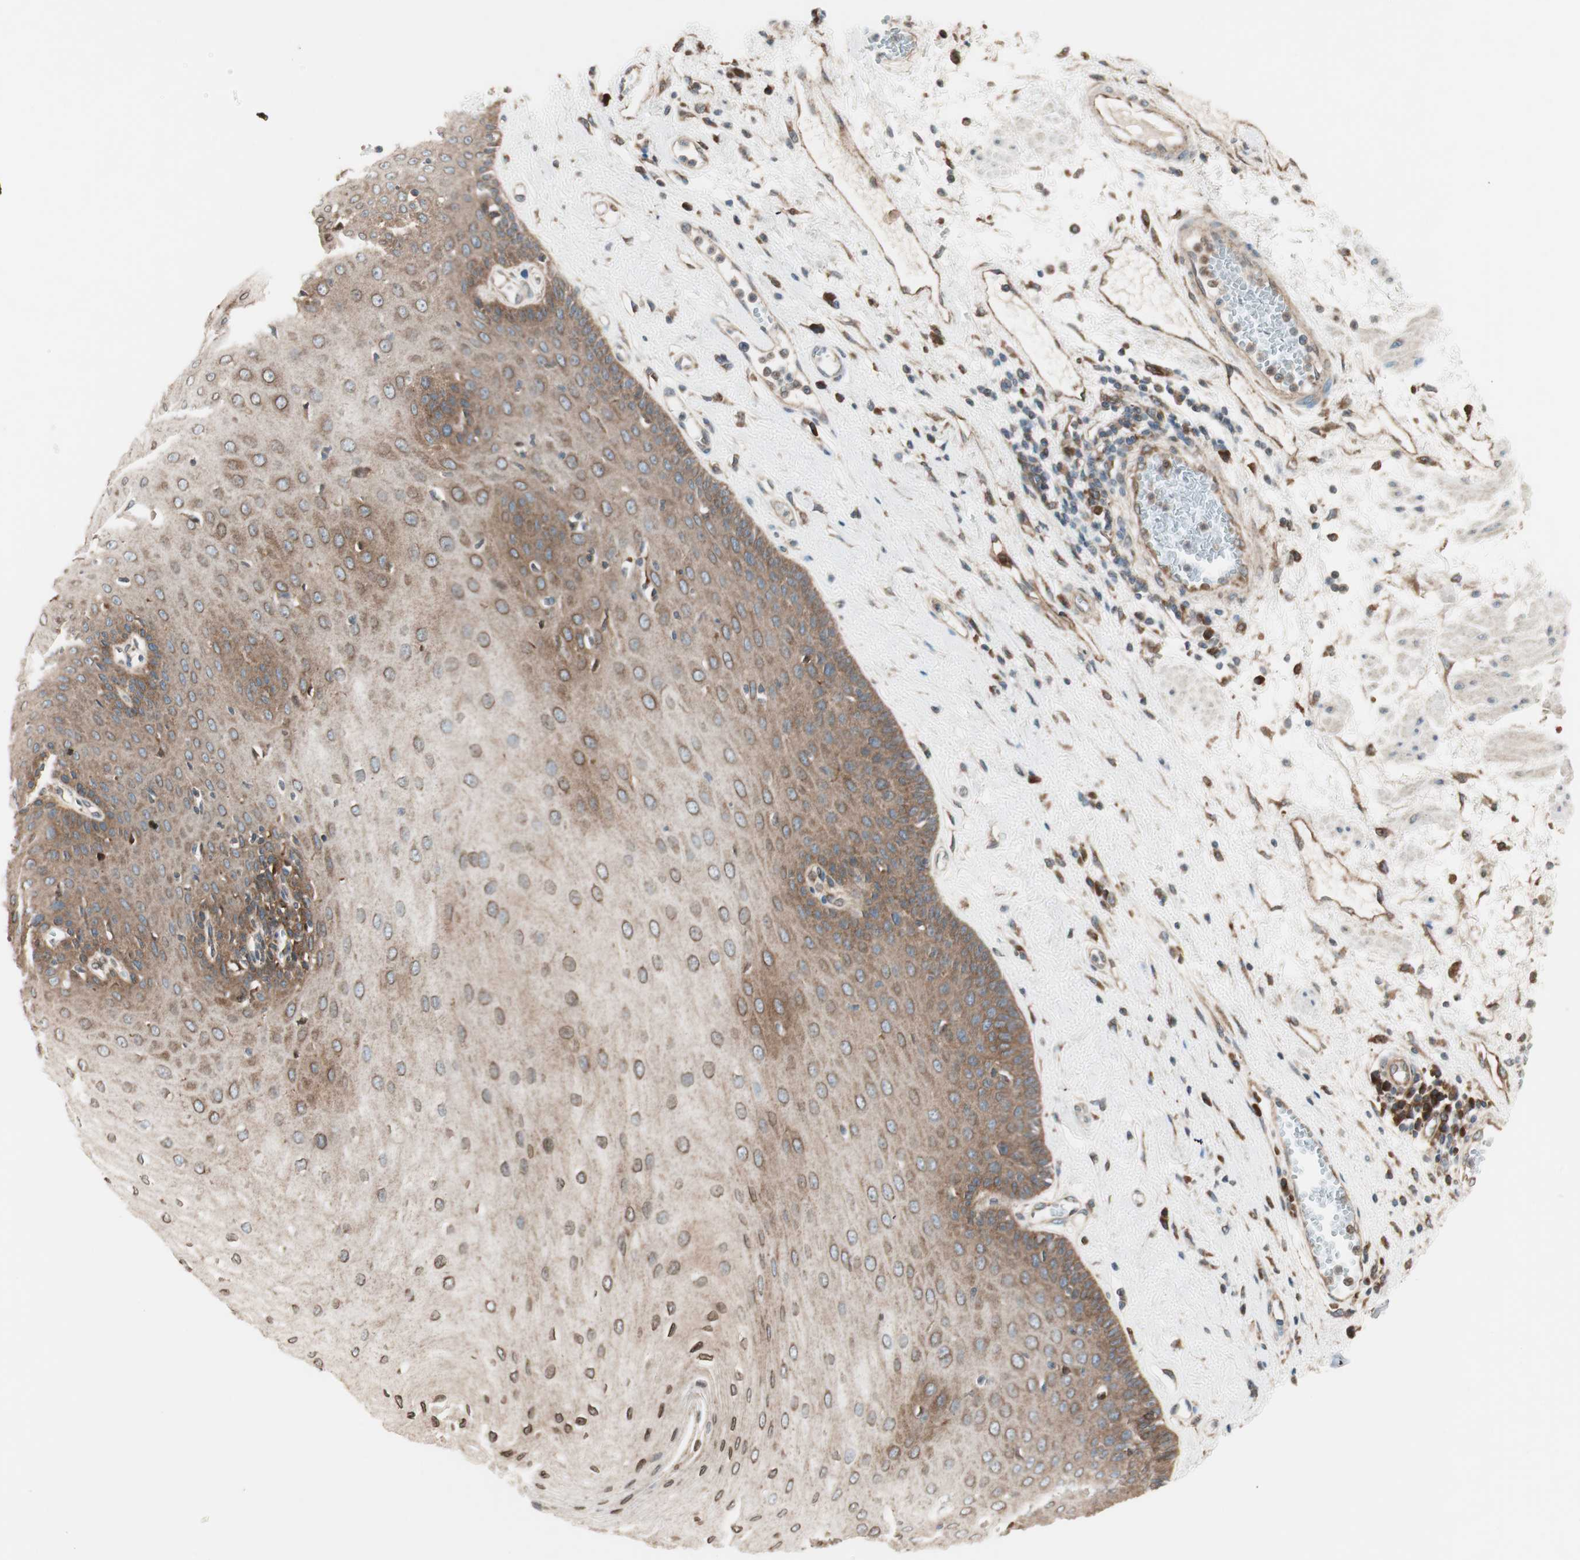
{"staining": {"intensity": "strong", "quantity": ">75%", "location": "cytoplasmic/membranous"}, "tissue": "esophagus", "cell_type": "Squamous epithelial cells", "image_type": "normal", "snomed": [{"axis": "morphology", "description": "Normal tissue, NOS"}, {"axis": "morphology", "description": "Squamous cell carcinoma, NOS"}, {"axis": "topography", "description": "Esophagus"}], "caption": "Squamous epithelial cells reveal high levels of strong cytoplasmic/membranous staining in about >75% of cells in normal human esophagus.", "gene": "RAB5A", "patient": {"sex": "male", "age": 65}}